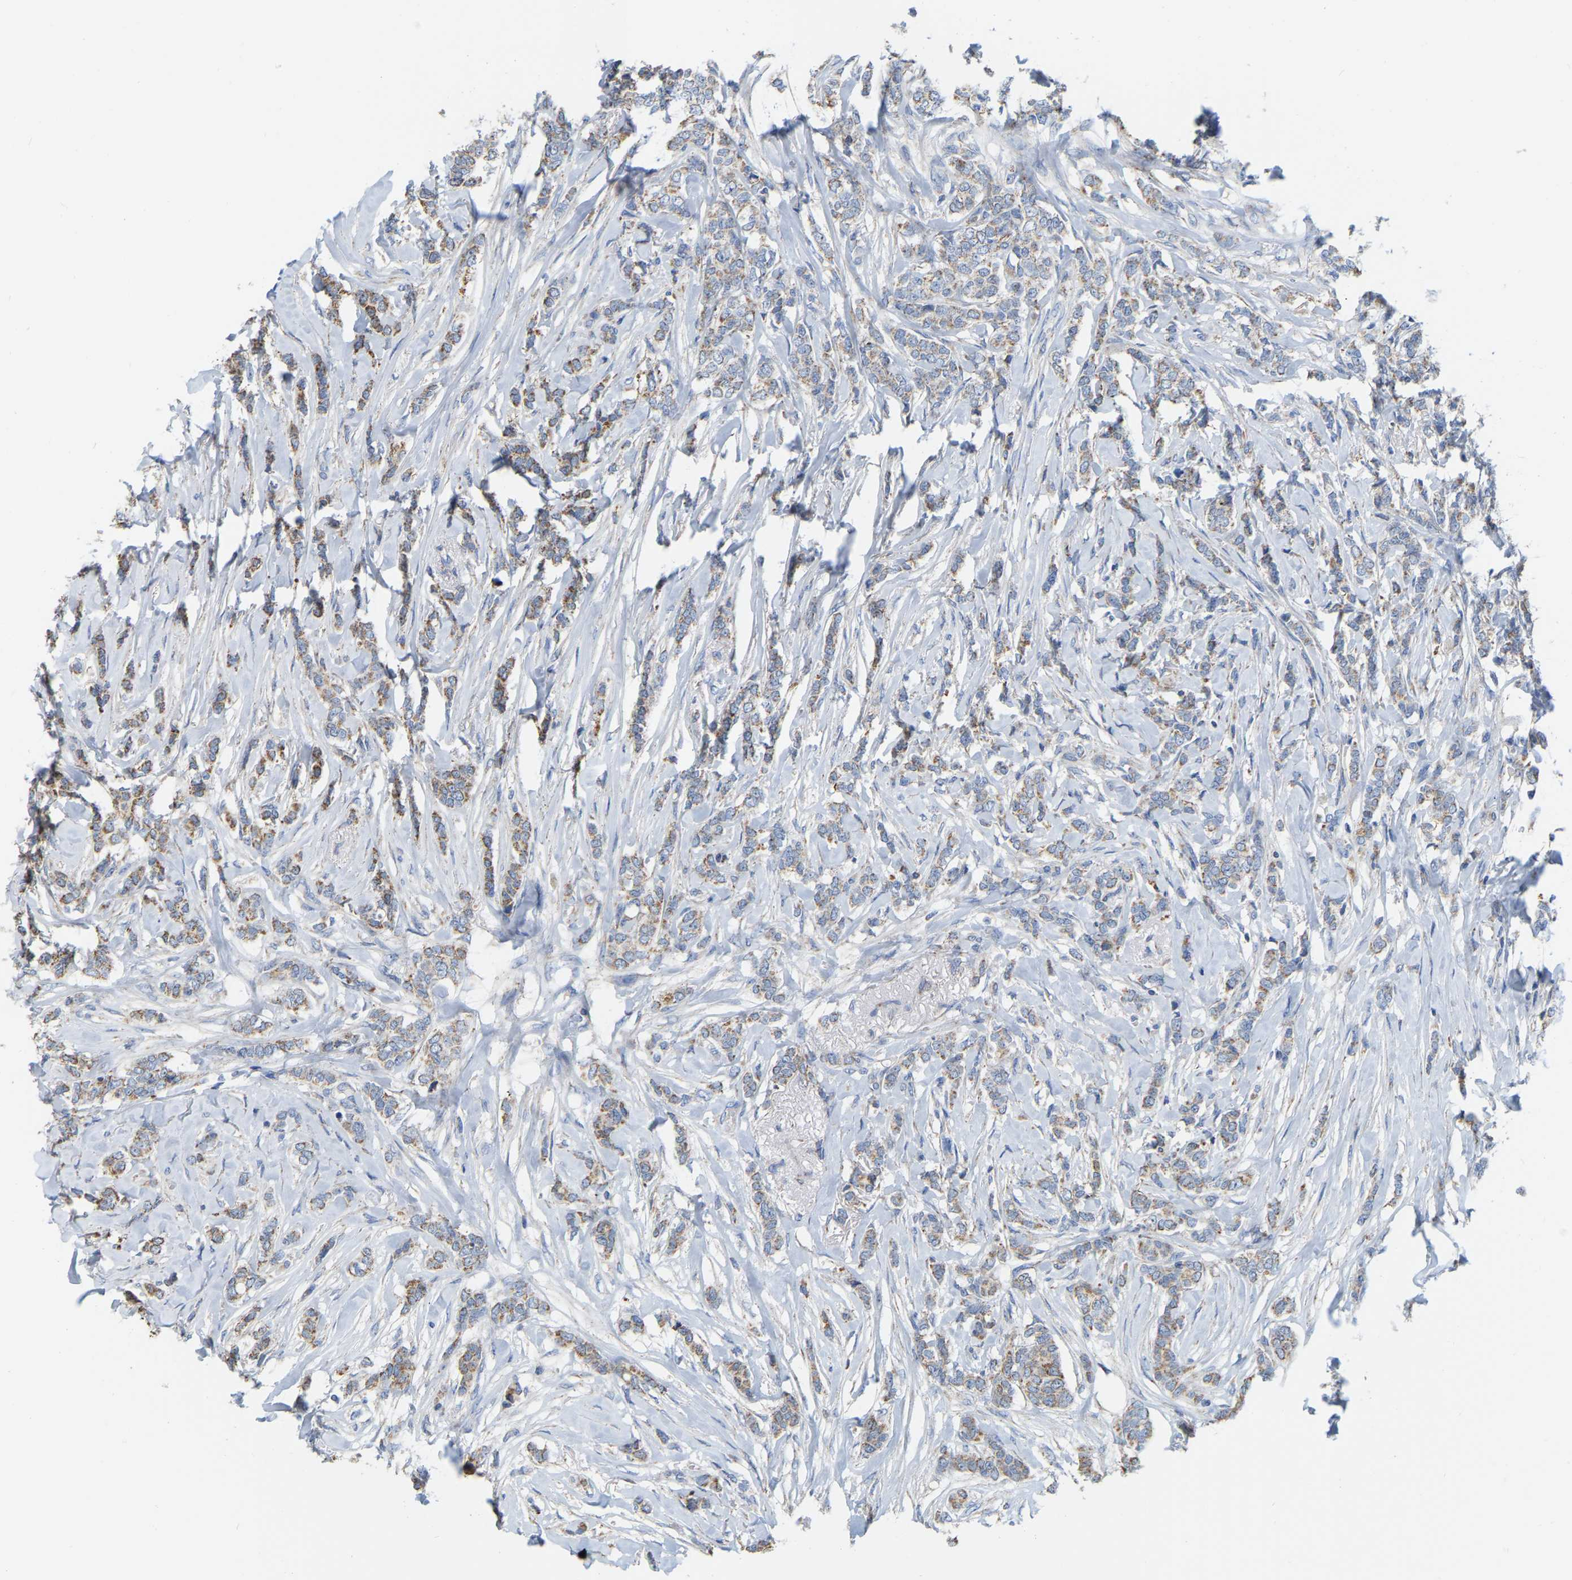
{"staining": {"intensity": "weak", "quantity": ">75%", "location": "cytoplasmic/membranous"}, "tissue": "breast cancer", "cell_type": "Tumor cells", "image_type": "cancer", "snomed": [{"axis": "morphology", "description": "Lobular carcinoma"}, {"axis": "topography", "description": "Skin"}, {"axis": "topography", "description": "Breast"}], "caption": "Protein staining reveals weak cytoplasmic/membranous staining in approximately >75% of tumor cells in breast lobular carcinoma.", "gene": "CBLB", "patient": {"sex": "female", "age": 46}}